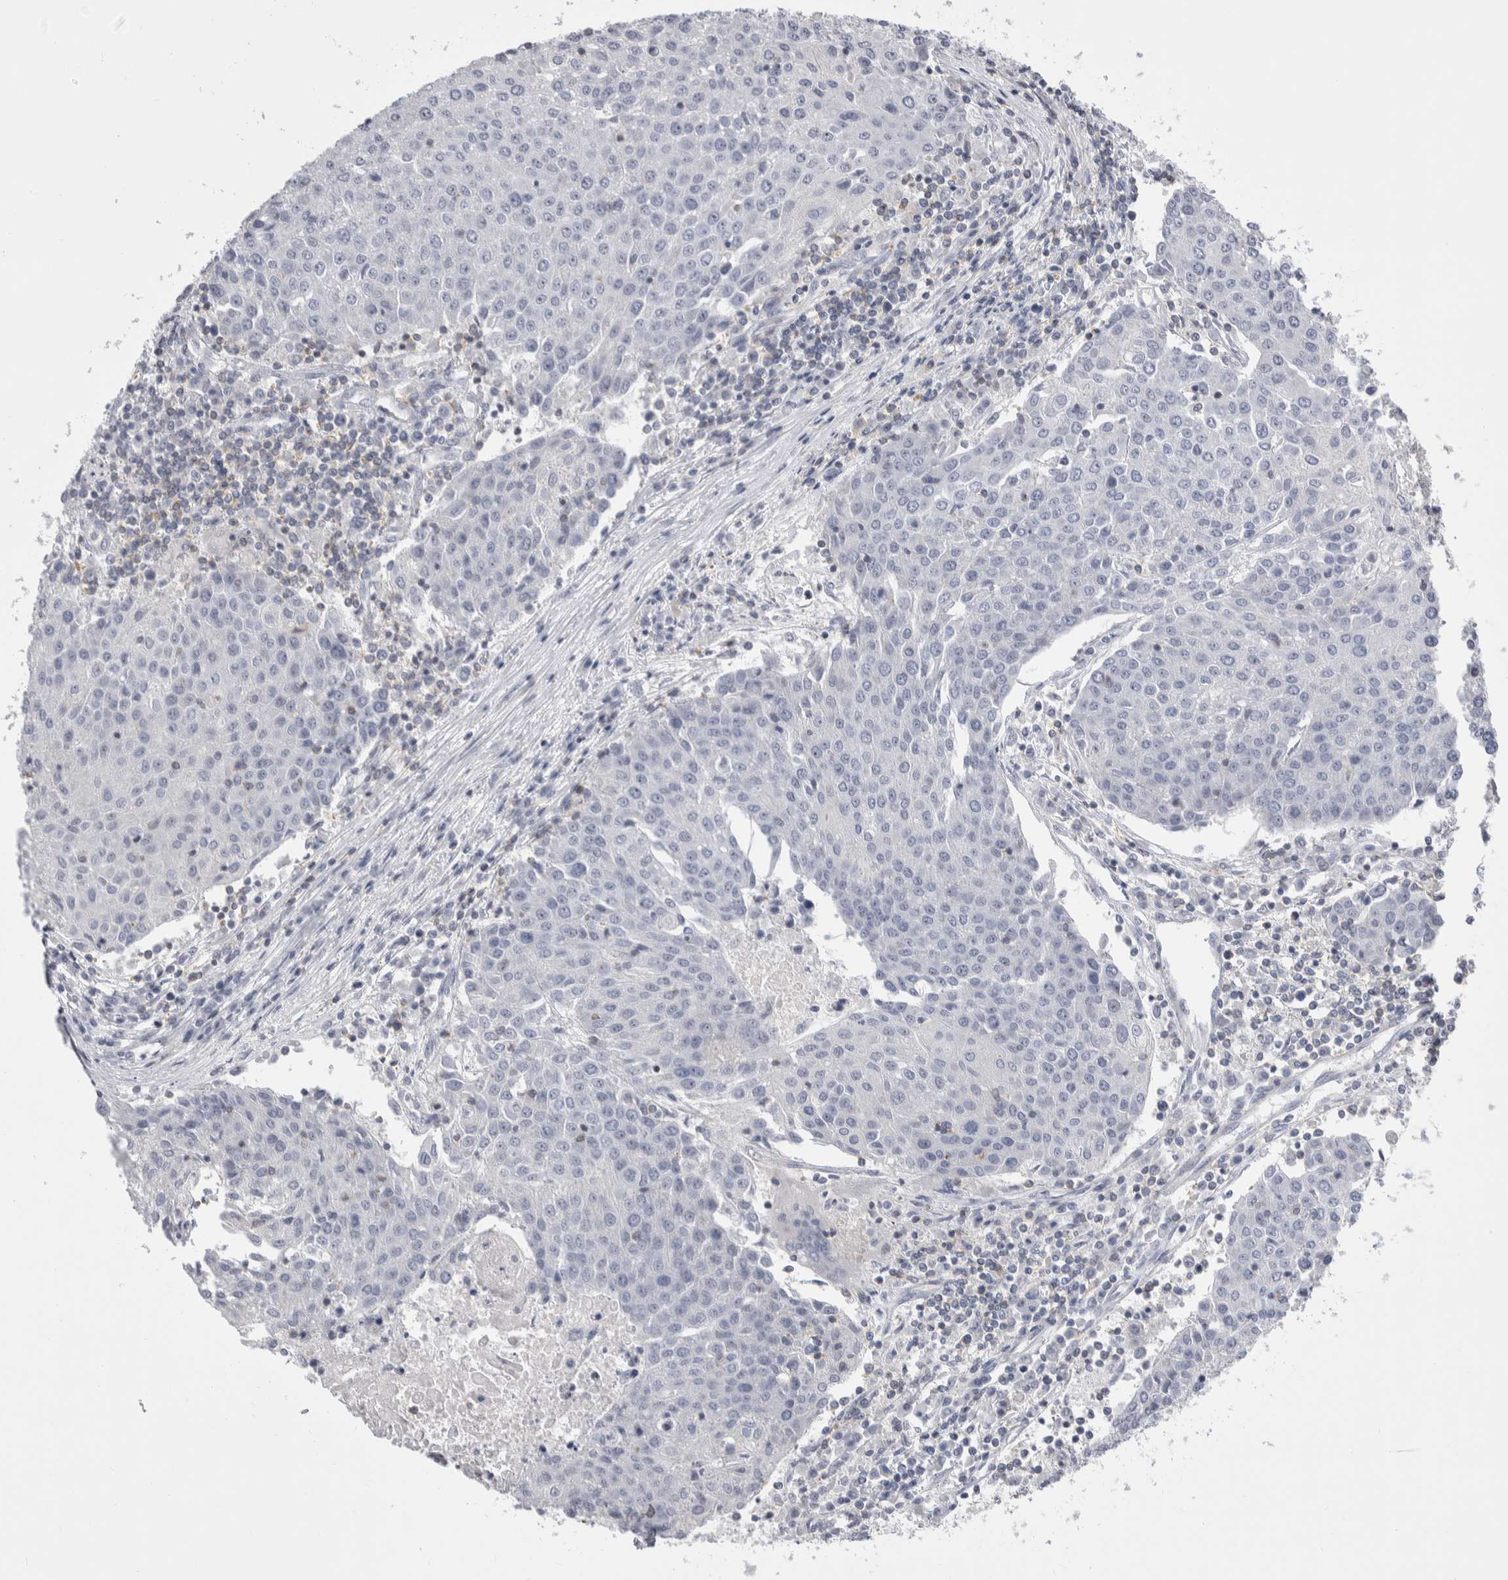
{"staining": {"intensity": "negative", "quantity": "none", "location": "none"}, "tissue": "urothelial cancer", "cell_type": "Tumor cells", "image_type": "cancer", "snomed": [{"axis": "morphology", "description": "Urothelial carcinoma, High grade"}, {"axis": "topography", "description": "Urinary bladder"}], "caption": "An image of human urothelial cancer is negative for staining in tumor cells. Nuclei are stained in blue.", "gene": "CEP295NL", "patient": {"sex": "female", "age": 85}}